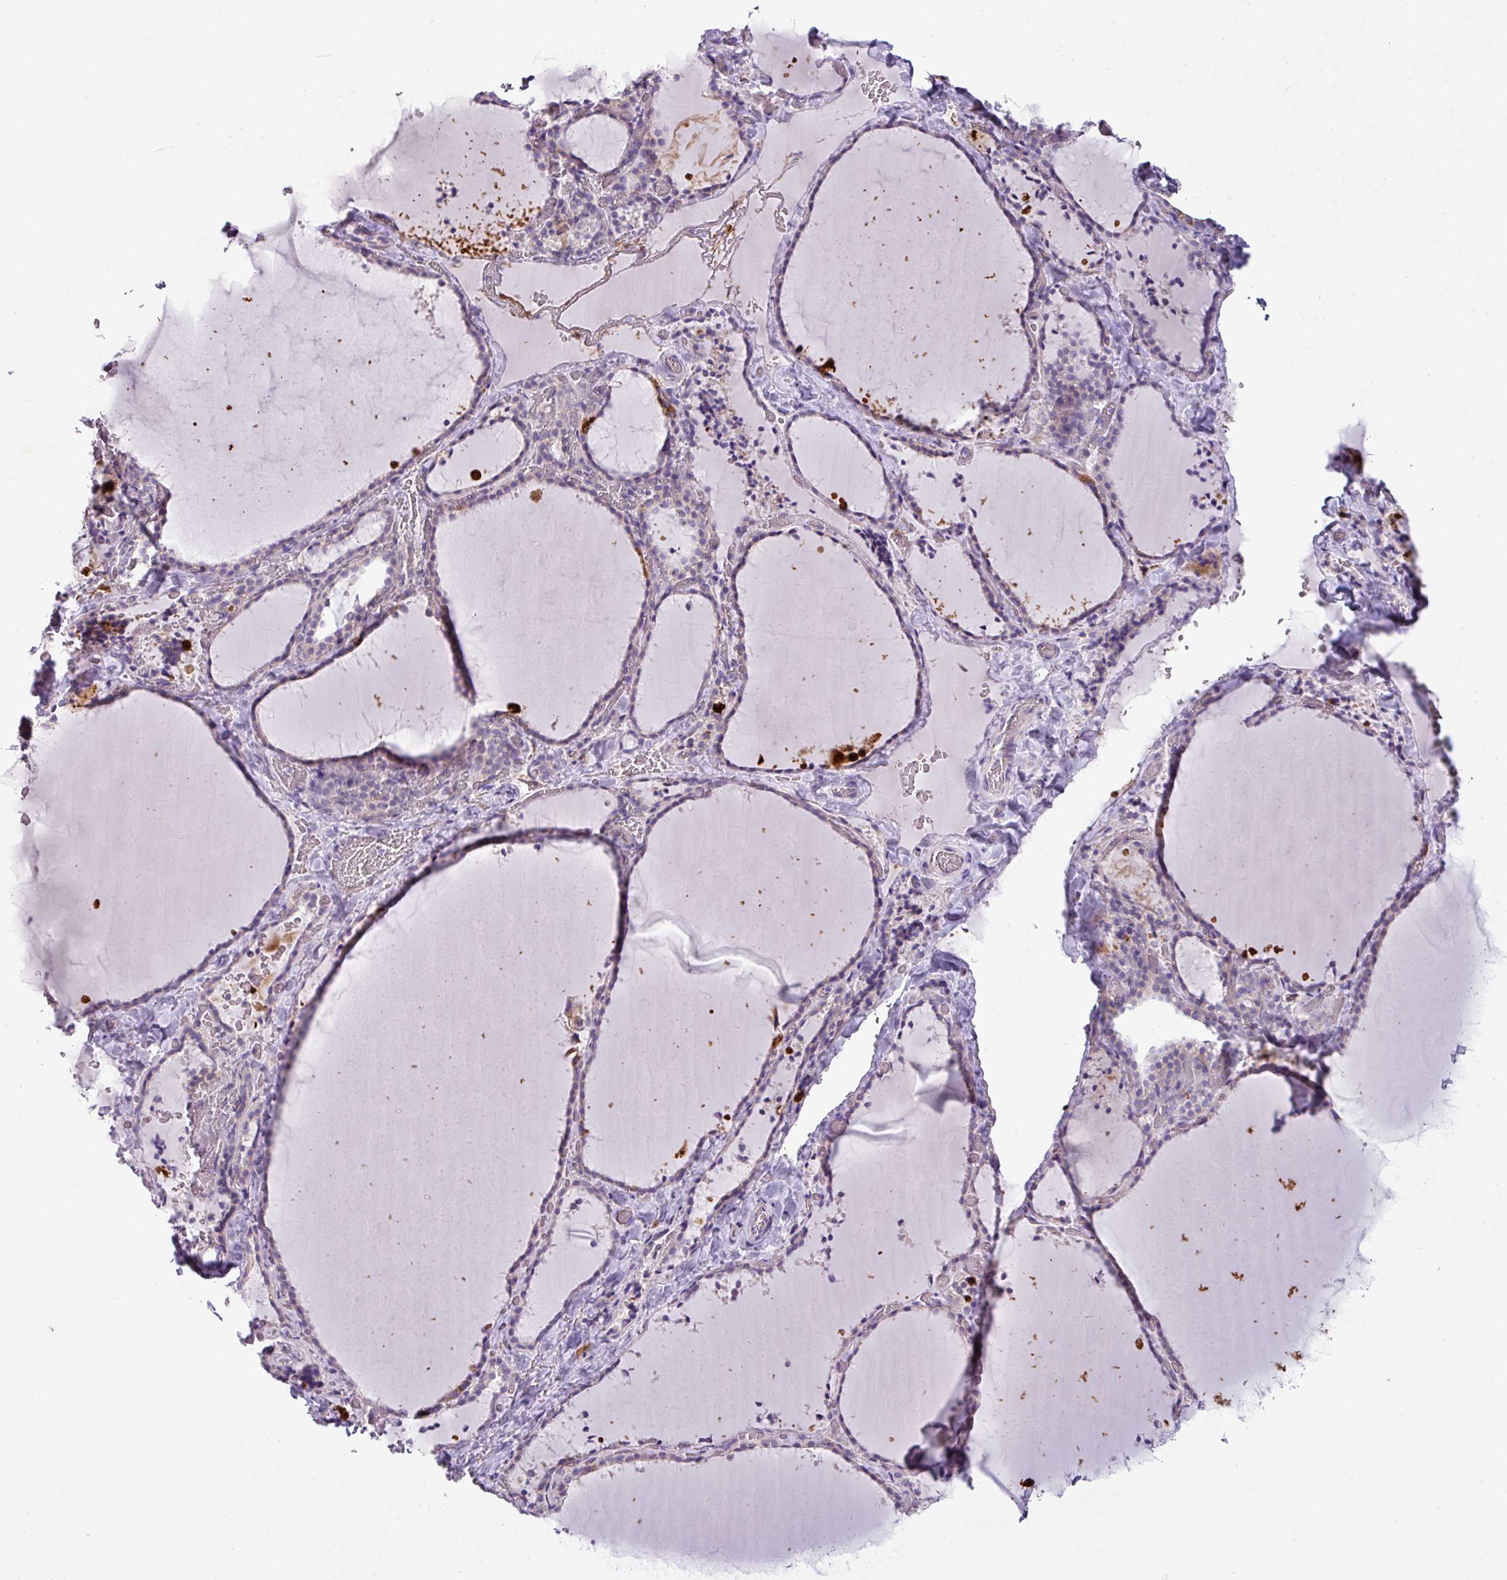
{"staining": {"intensity": "negative", "quantity": "none", "location": "none"}, "tissue": "thyroid gland", "cell_type": "Glandular cells", "image_type": "normal", "snomed": [{"axis": "morphology", "description": "Normal tissue, NOS"}, {"axis": "topography", "description": "Thyroid gland"}], "caption": "This is an immunohistochemistry (IHC) micrograph of benign thyroid gland. There is no positivity in glandular cells.", "gene": "TMEM178B", "patient": {"sex": "female", "age": 22}}